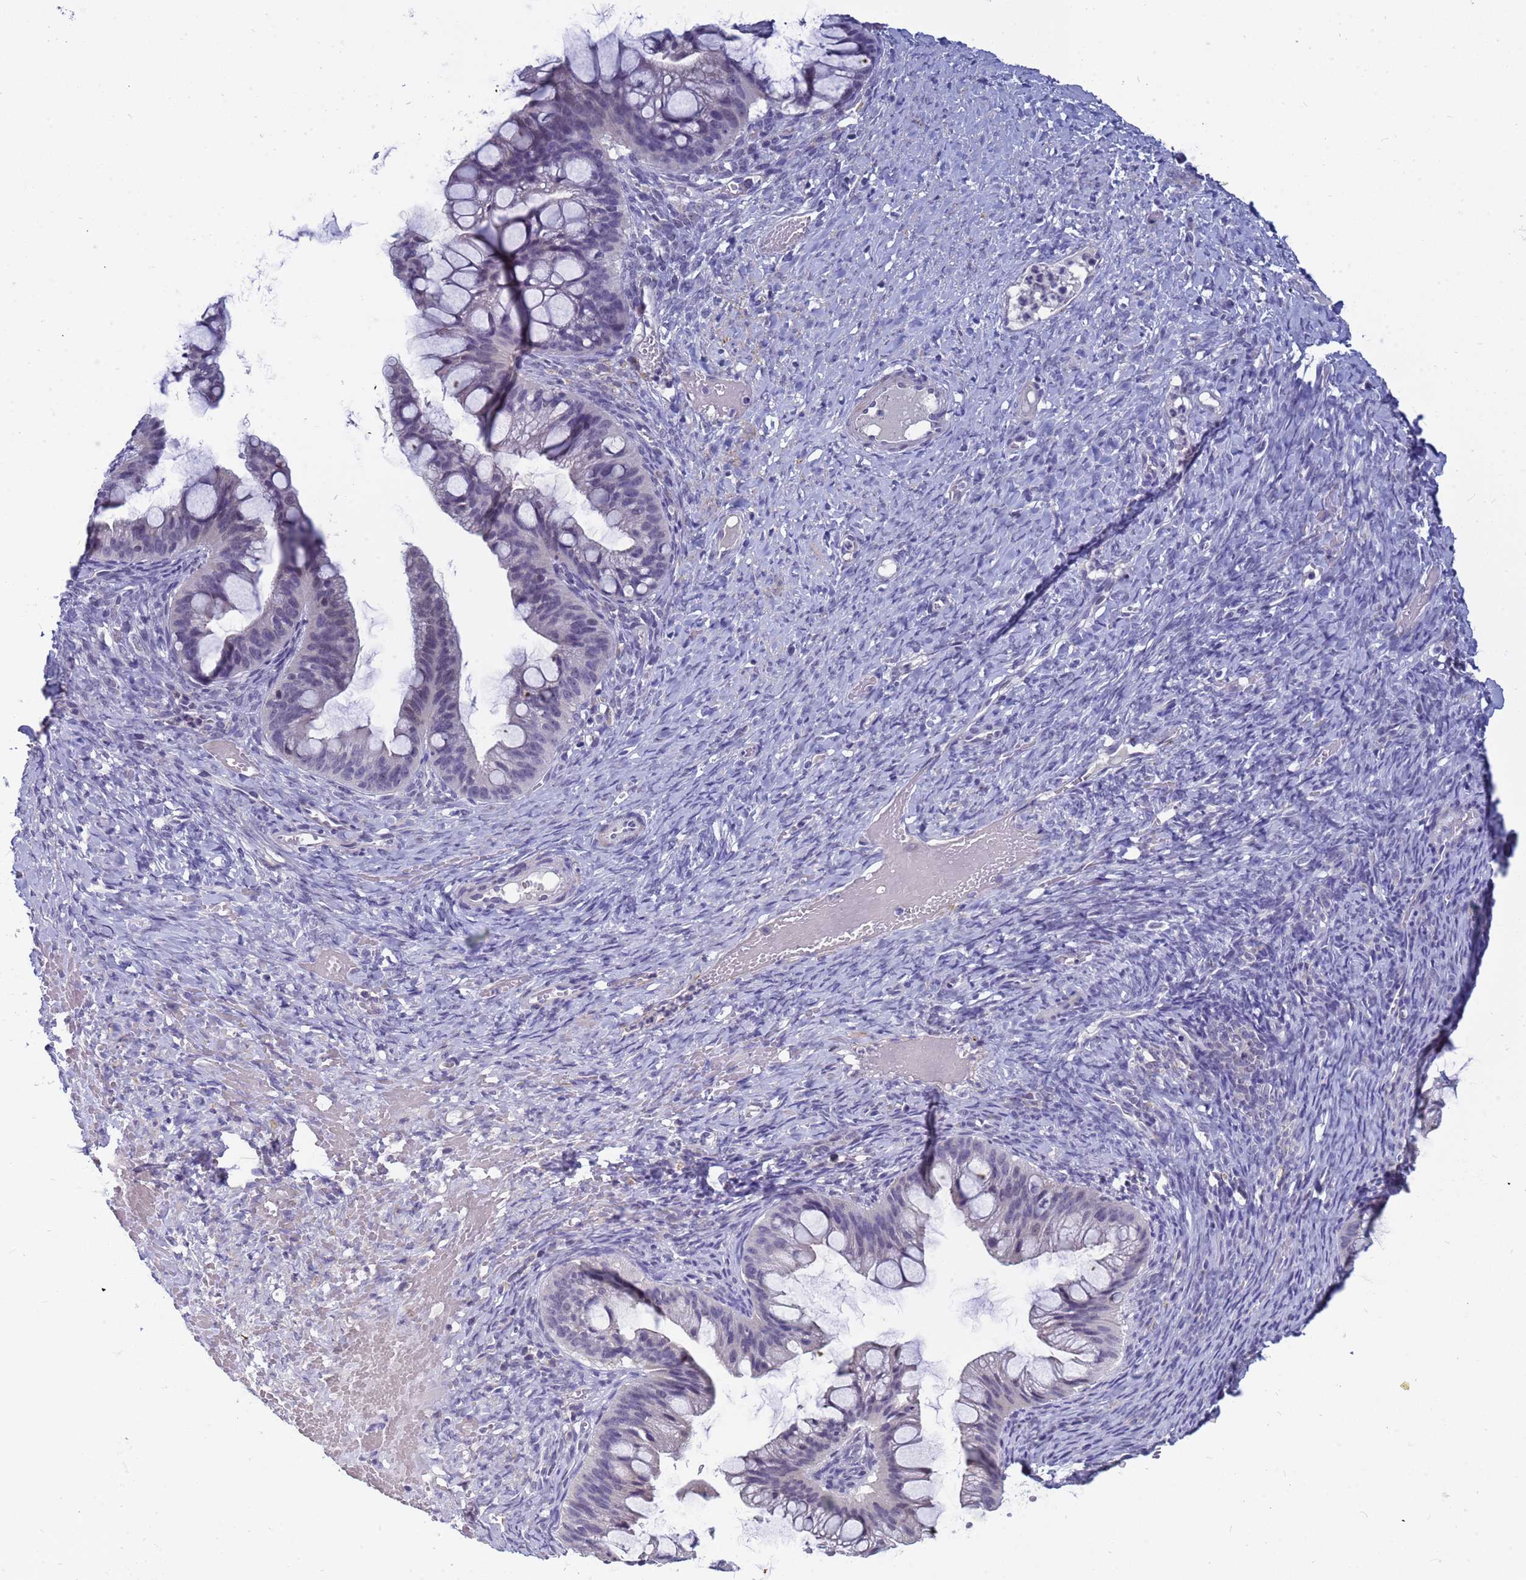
{"staining": {"intensity": "negative", "quantity": "none", "location": "none"}, "tissue": "ovarian cancer", "cell_type": "Tumor cells", "image_type": "cancer", "snomed": [{"axis": "morphology", "description": "Cystadenocarcinoma, mucinous, NOS"}, {"axis": "topography", "description": "Ovary"}], "caption": "A high-resolution micrograph shows immunohistochemistry staining of ovarian mucinous cystadenocarcinoma, which displays no significant positivity in tumor cells. The staining was performed using DAB (3,3'-diaminobenzidine) to visualize the protein expression in brown, while the nuclei were stained in blue with hematoxylin (Magnification: 20x).", "gene": "CXorf65", "patient": {"sex": "female", "age": 73}}